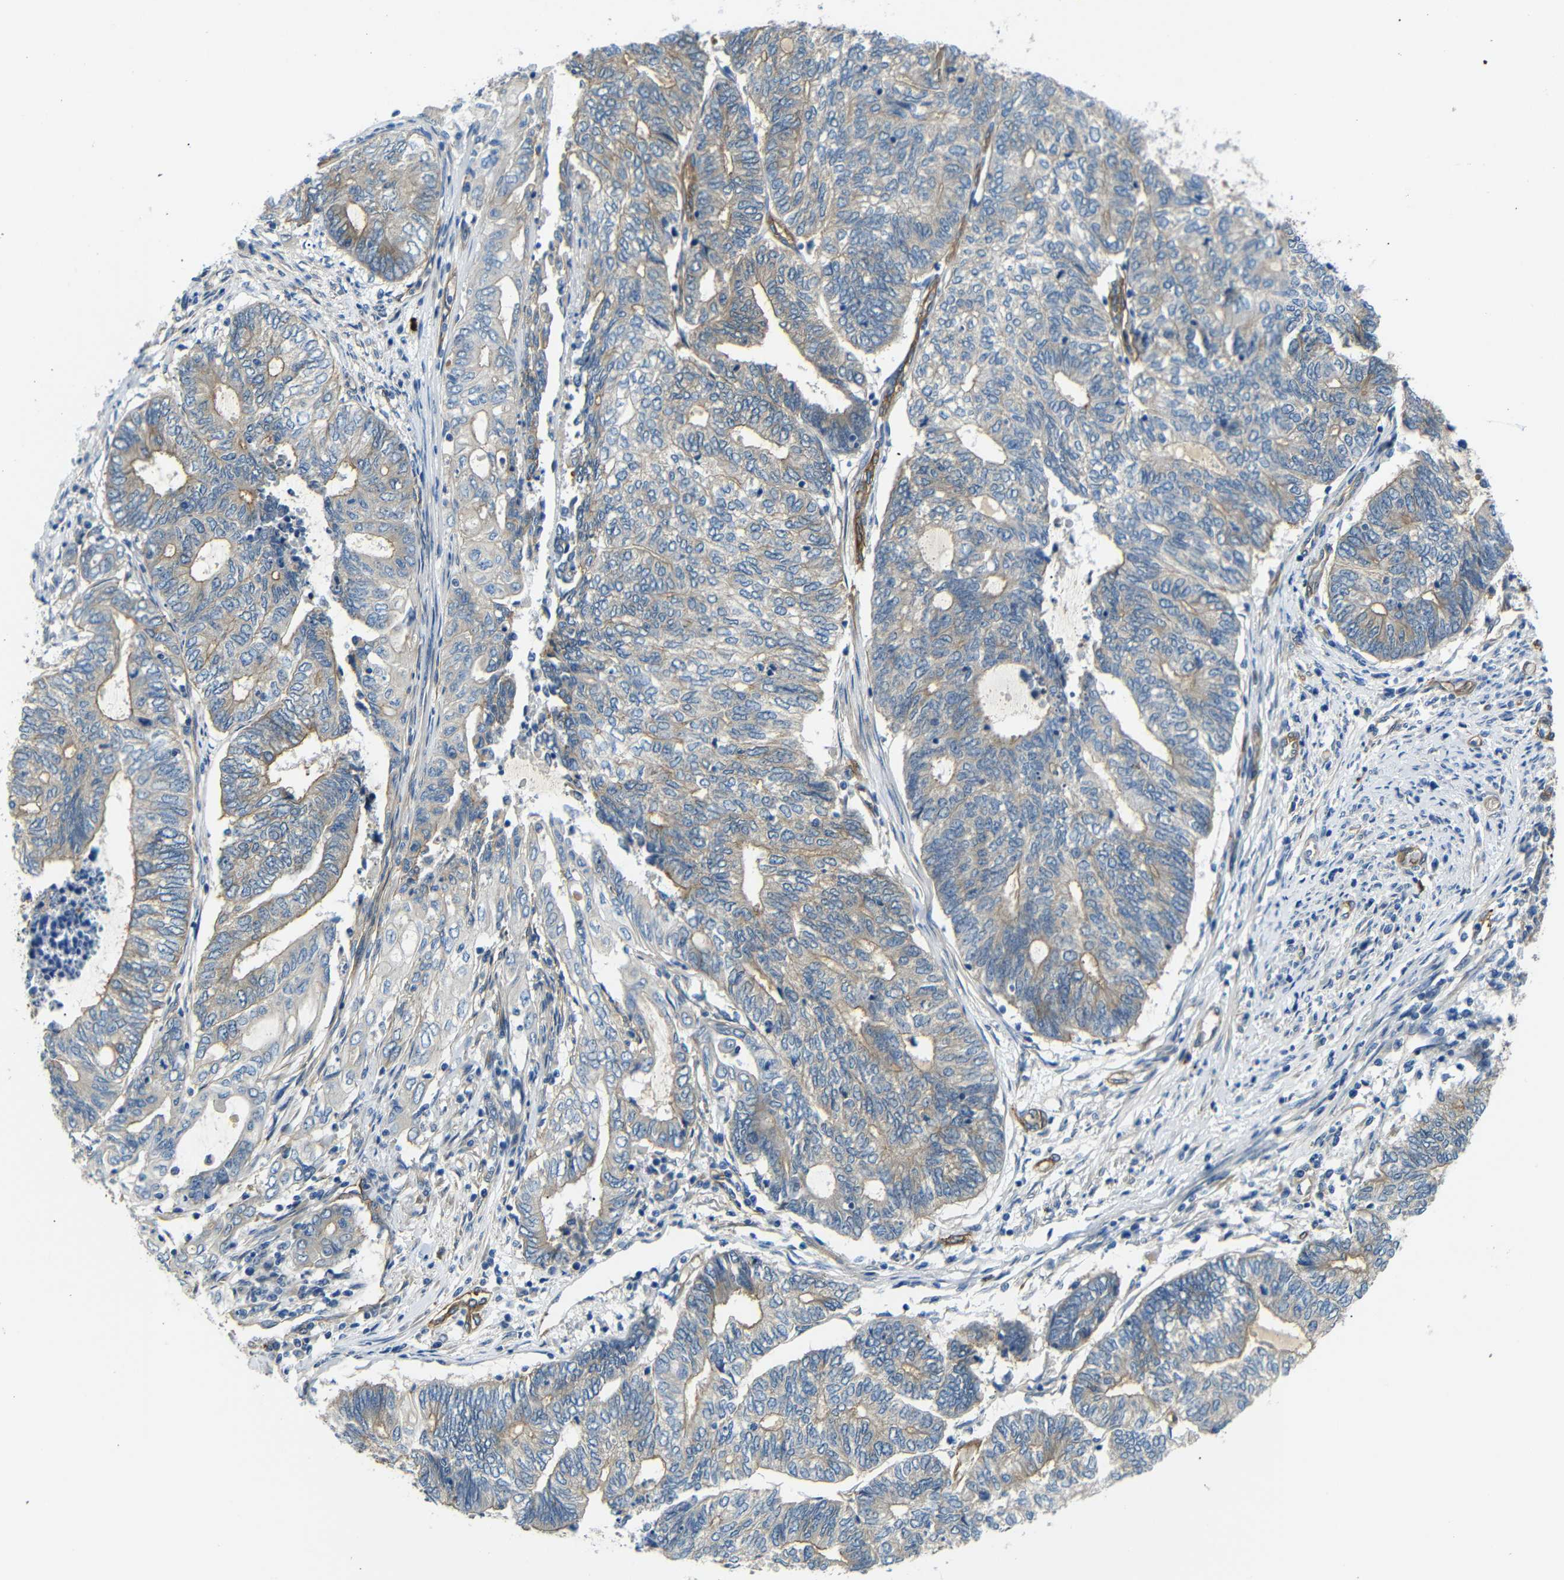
{"staining": {"intensity": "weak", "quantity": "25%-75%", "location": "cytoplasmic/membranous"}, "tissue": "endometrial cancer", "cell_type": "Tumor cells", "image_type": "cancer", "snomed": [{"axis": "morphology", "description": "Adenocarcinoma, NOS"}, {"axis": "topography", "description": "Uterus"}, {"axis": "topography", "description": "Endometrium"}], "caption": "The micrograph reveals a brown stain indicating the presence of a protein in the cytoplasmic/membranous of tumor cells in endometrial adenocarcinoma.", "gene": "MYO1B", "patient": {"sex": "female", "age": 70}}